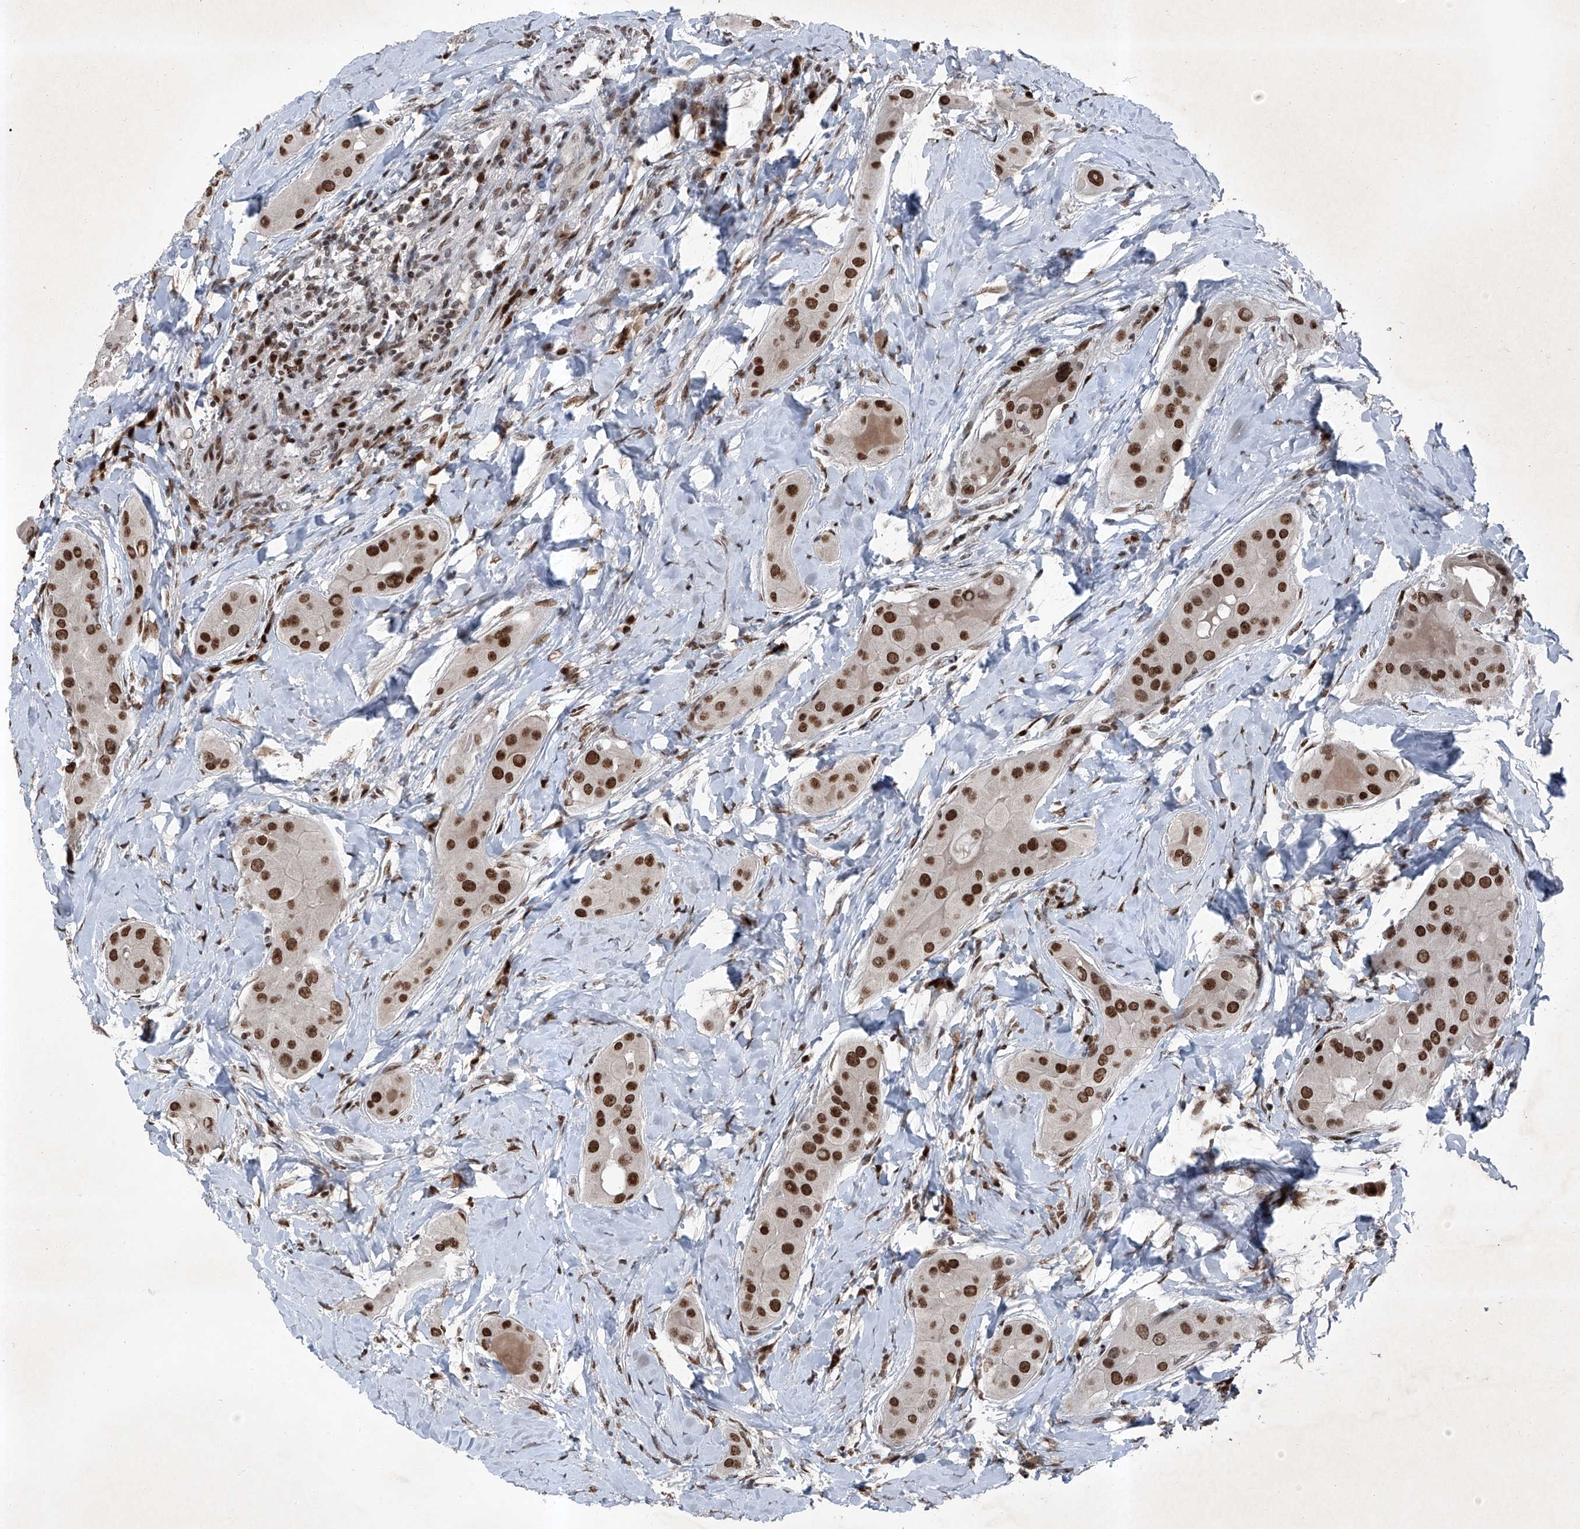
{"staining": {"intensity": "strong", "quantity": ">75%", "location": "nuclear"}, "tissue": "thyroid cancer", "cell_type": "Tumor cells", "image_type": "cancer", "snomed": [{"axis": "morphology", "description": "Papillary adenocarcinoma, NOS"}, {"axis": "topography", "description": "Thyroid gland"}], "caption": "Protein staining reveals strong nuclear positivity in approximately >75% of tumor cells in thyroid papillary adenocarcinoma. The staining was performed using DAB (3,3'-diaminobenzidine), with brown indicating positive protein expression. Nuclei are stained blue with hematoxylin.", "gene": "BMI1", "patient": {"sex": "male", "age": 33}}